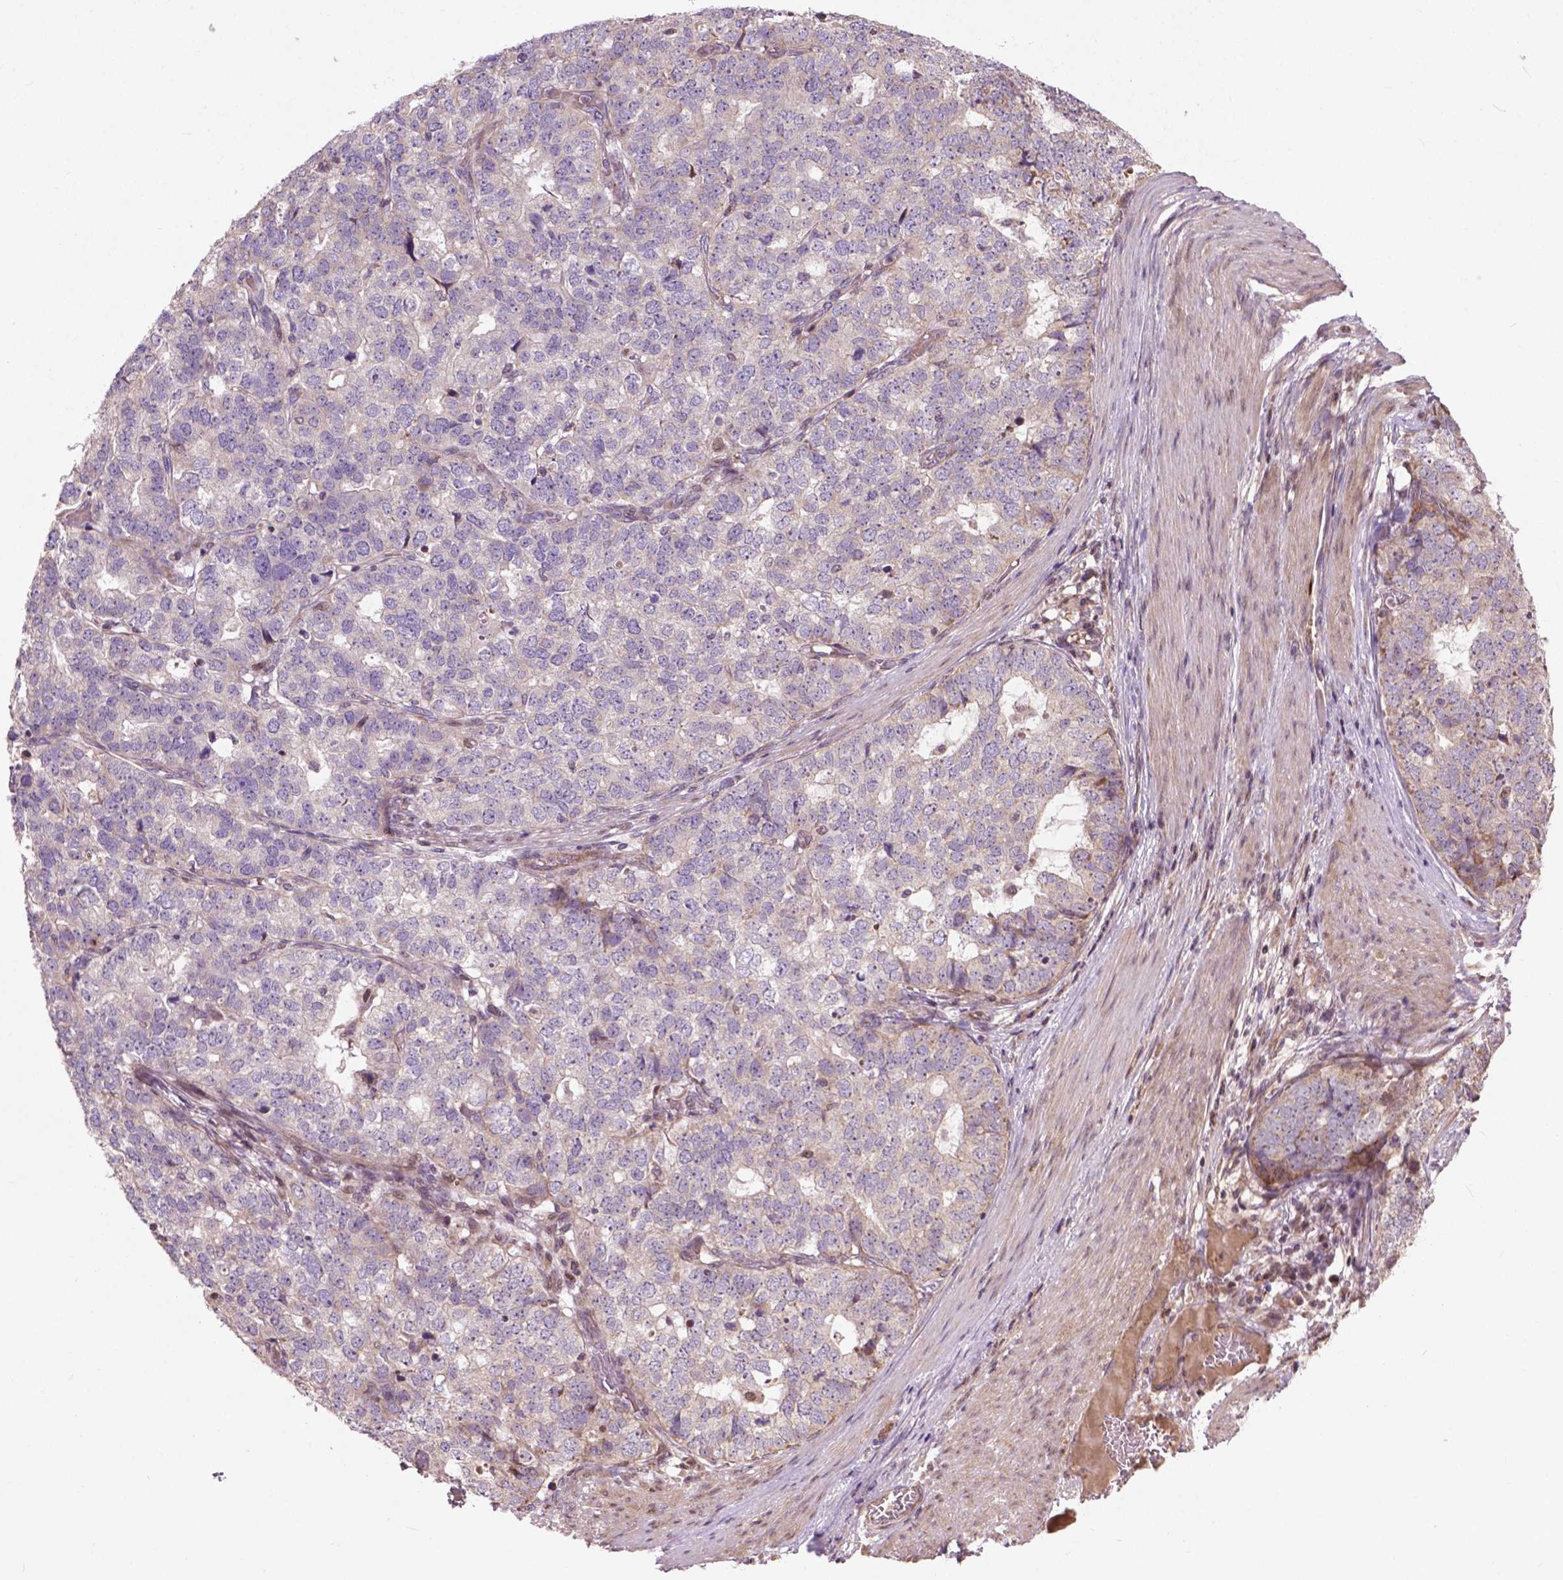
{"staining": {"intensity": "negative", "quantity": "none", "location": "none"}, "tissue": "stomach cancer", "cell_type": "Tumor cells", "image_type": "cancer", "snomed": [{"axis": "morphology", "description": "Adenocarcinoma, NOS"}, {"axis": "topography", "description": "Stomach"}], "caption": "Stomach cancer (adenocarcinoma) was stained to show a protein in brown. There is no significant expression in tumor cells.", "gene": "B3GALNT2", "patient": {"sex": "male", "age": 69}}